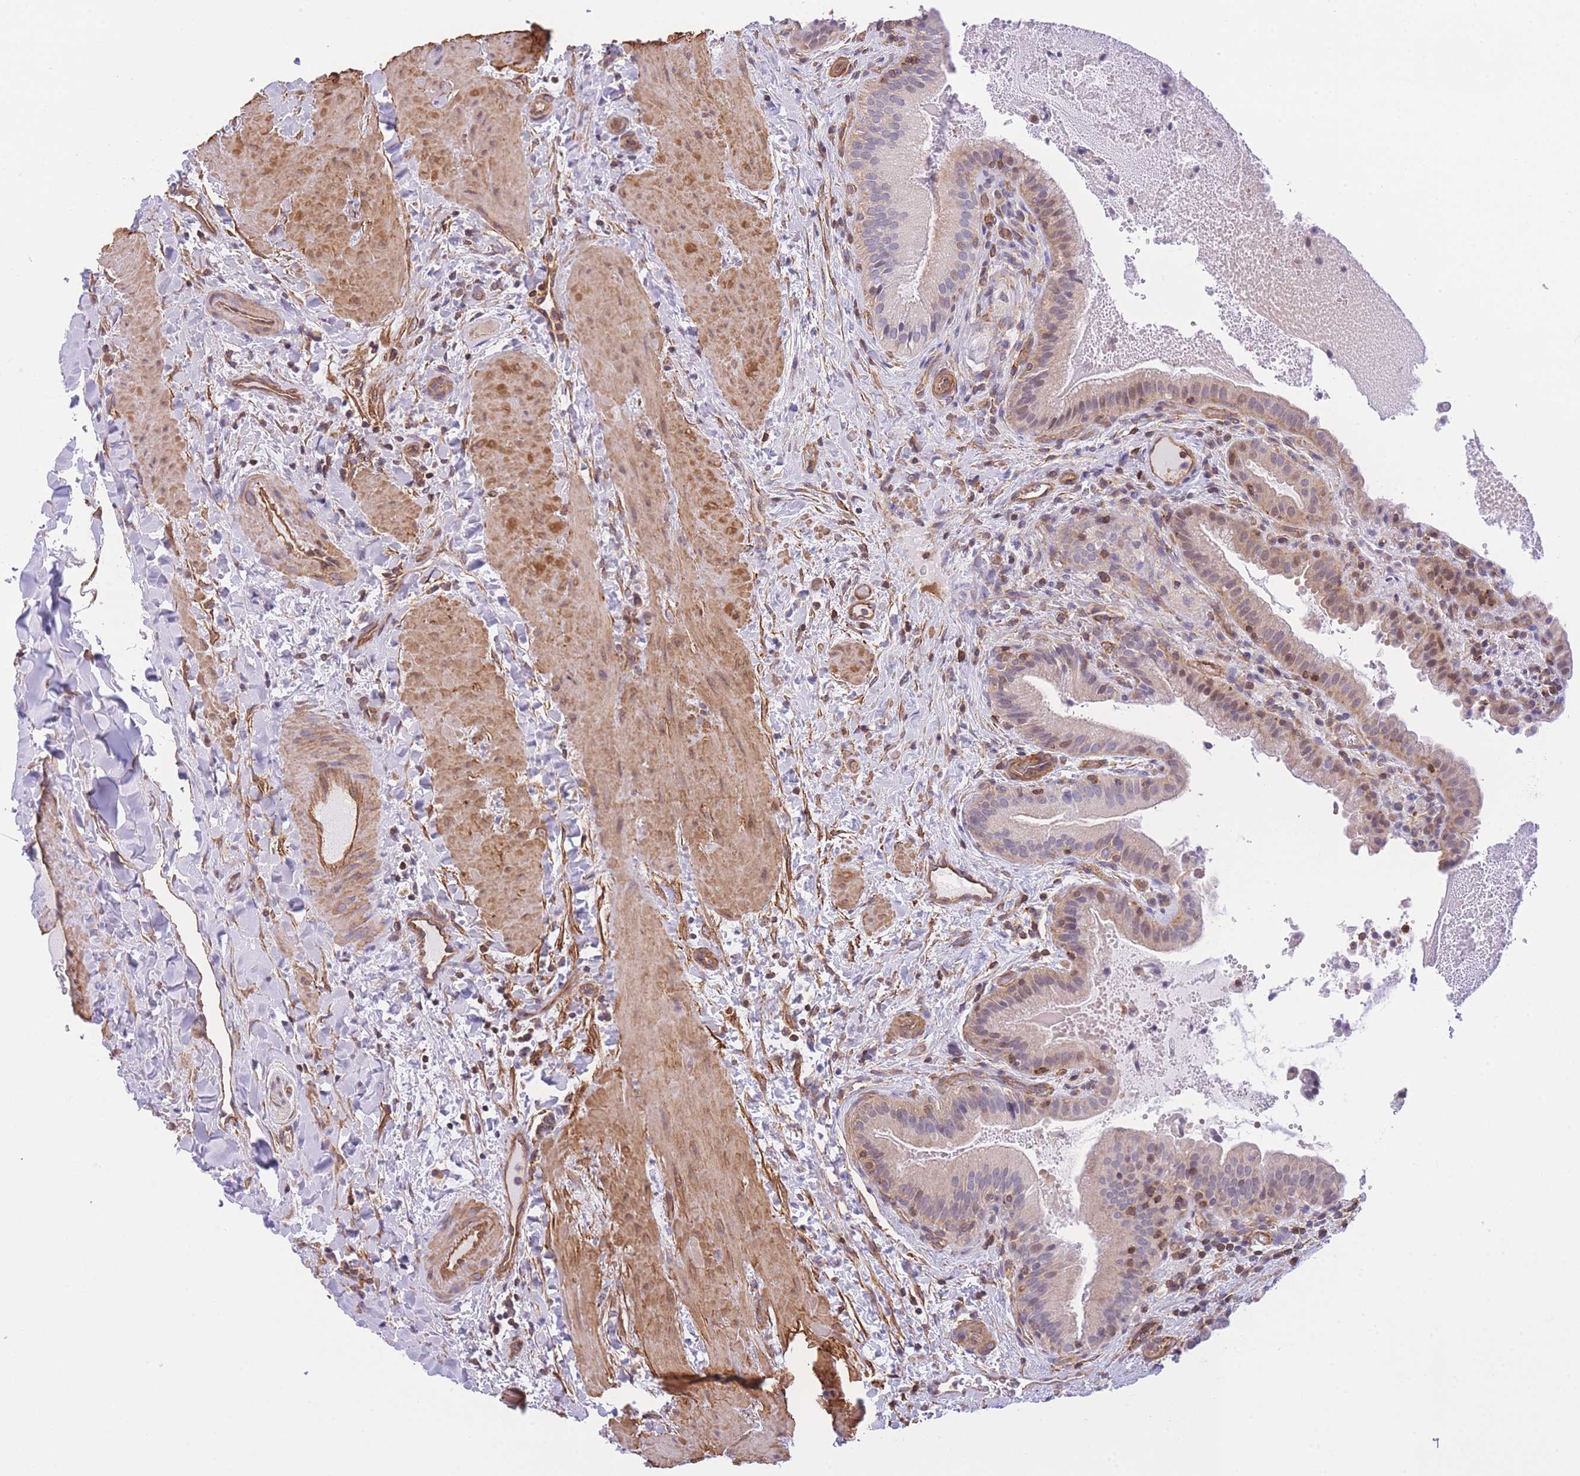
{"staining": {"intensity": "weak", "quantity": "25%-75%", "location": "cytoplasmic/membranous"}, "tissue": "gallbladder", "cell_type": "Glandular cells", "image_type": "normal", "snomed": [{"axis": "morphology", "description": "Normal tissue, NOS"}, {"axis": "topography", "description": "Gallbladder"}], "caption": "This image reveals immunohistochemistry staining of unremarkable human gallbladder, with low weak cytoplasmic/membranous staining in approximately 25%-75% of glandular cells.", "gene": "CDC25B", "patient": {"sex": "male", "age": 24}}